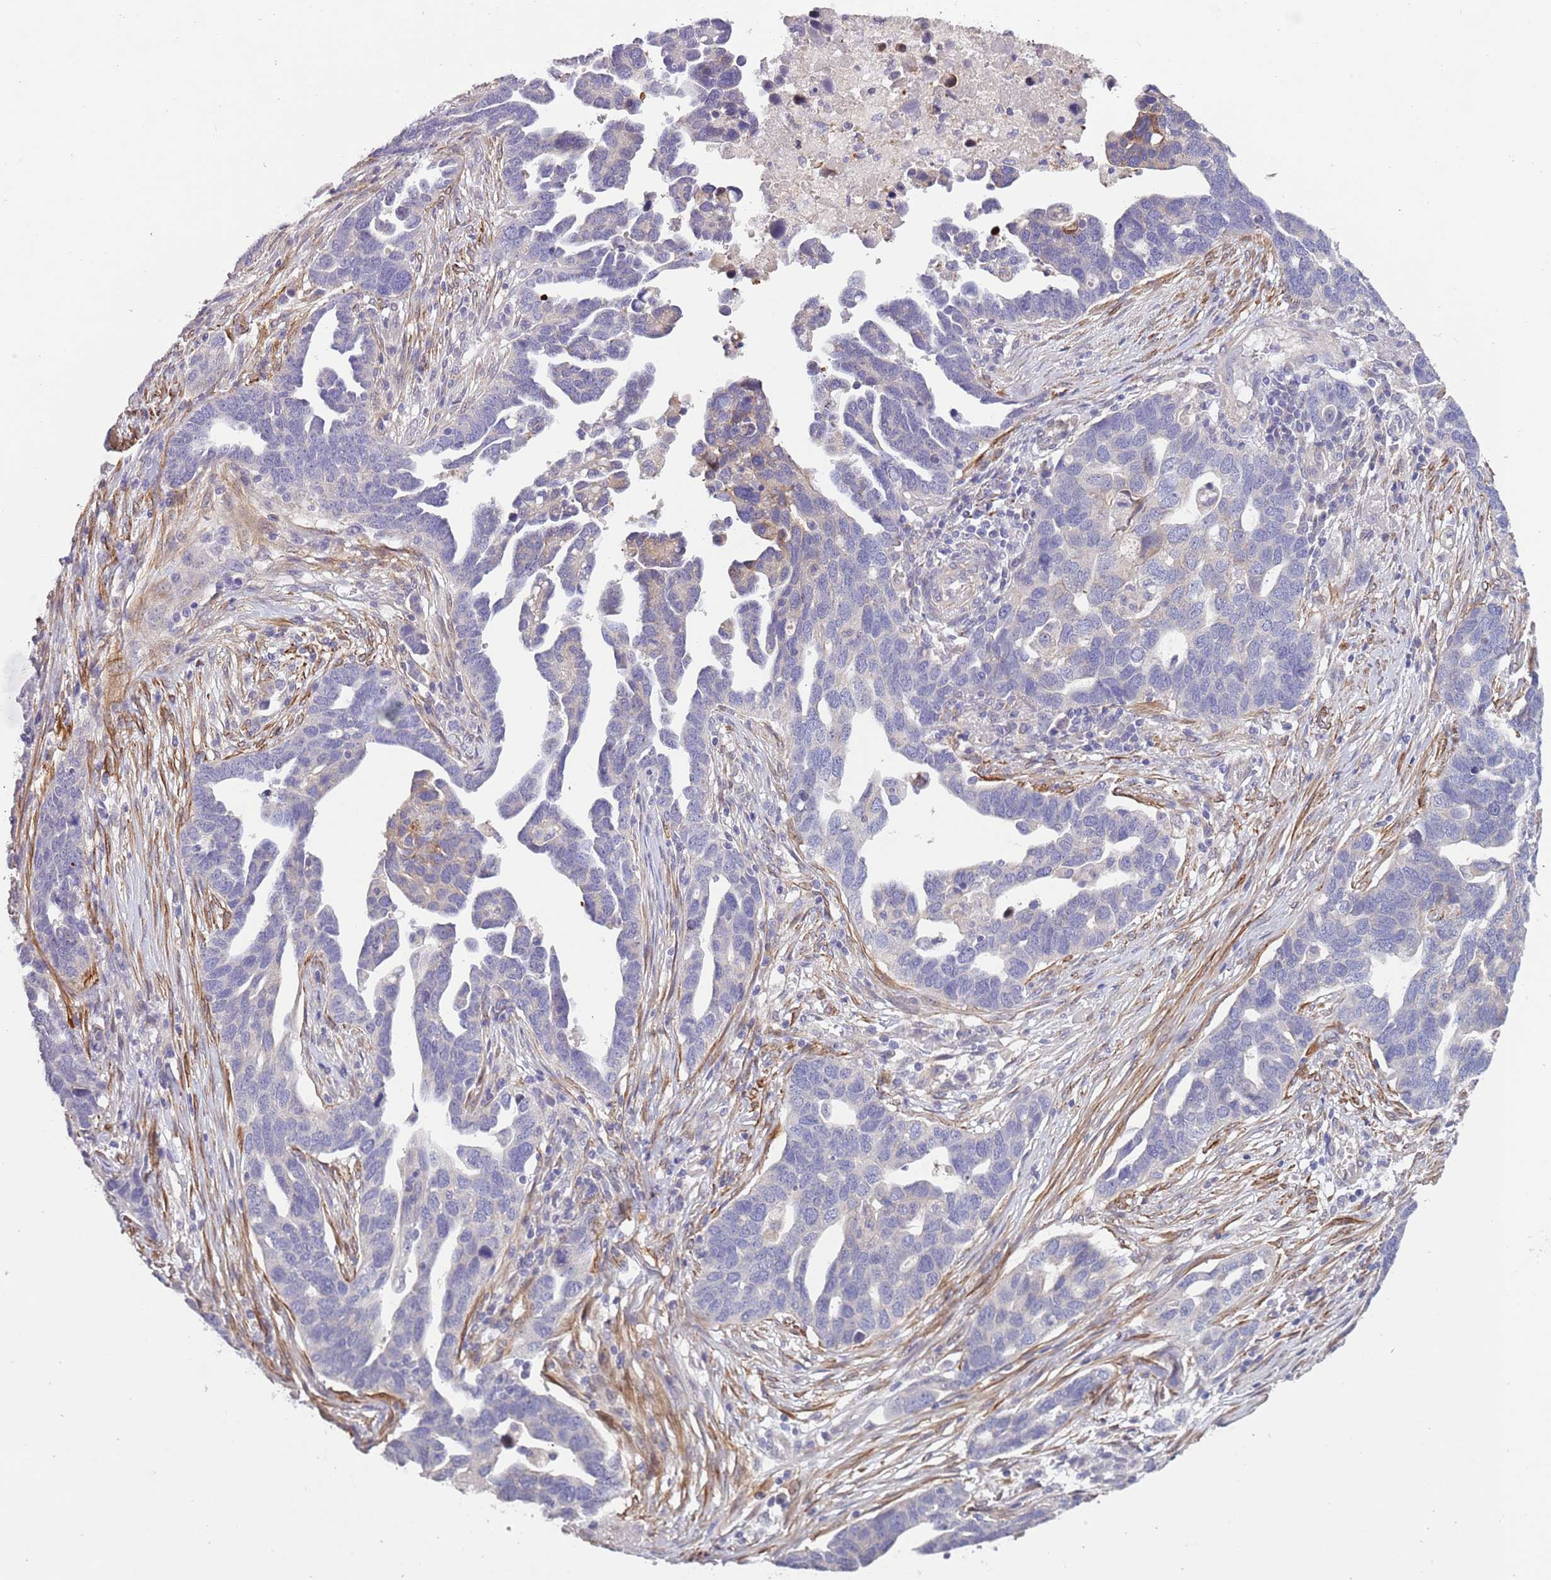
{"staining": {"intensity": "negative", "quantity": "none", "location": "none"}, "tissue": "ovarian cancer", "cell_type": "Tumor cells", "image_type": "cancer", "snomed": [{"axis": "morphology", "description": "Cystadenocarcinoma, serous, NOS"}, {"axis": "topography", "description": "Ovary"}], "caption": "There is no significant expression in tumor cells of ovarian cancer. (DAB immunohistochemistry (IHC) with hematoxylin counter stain).", "gene": "ZNF658", "patient": {"sex": "female", "age": 54}}